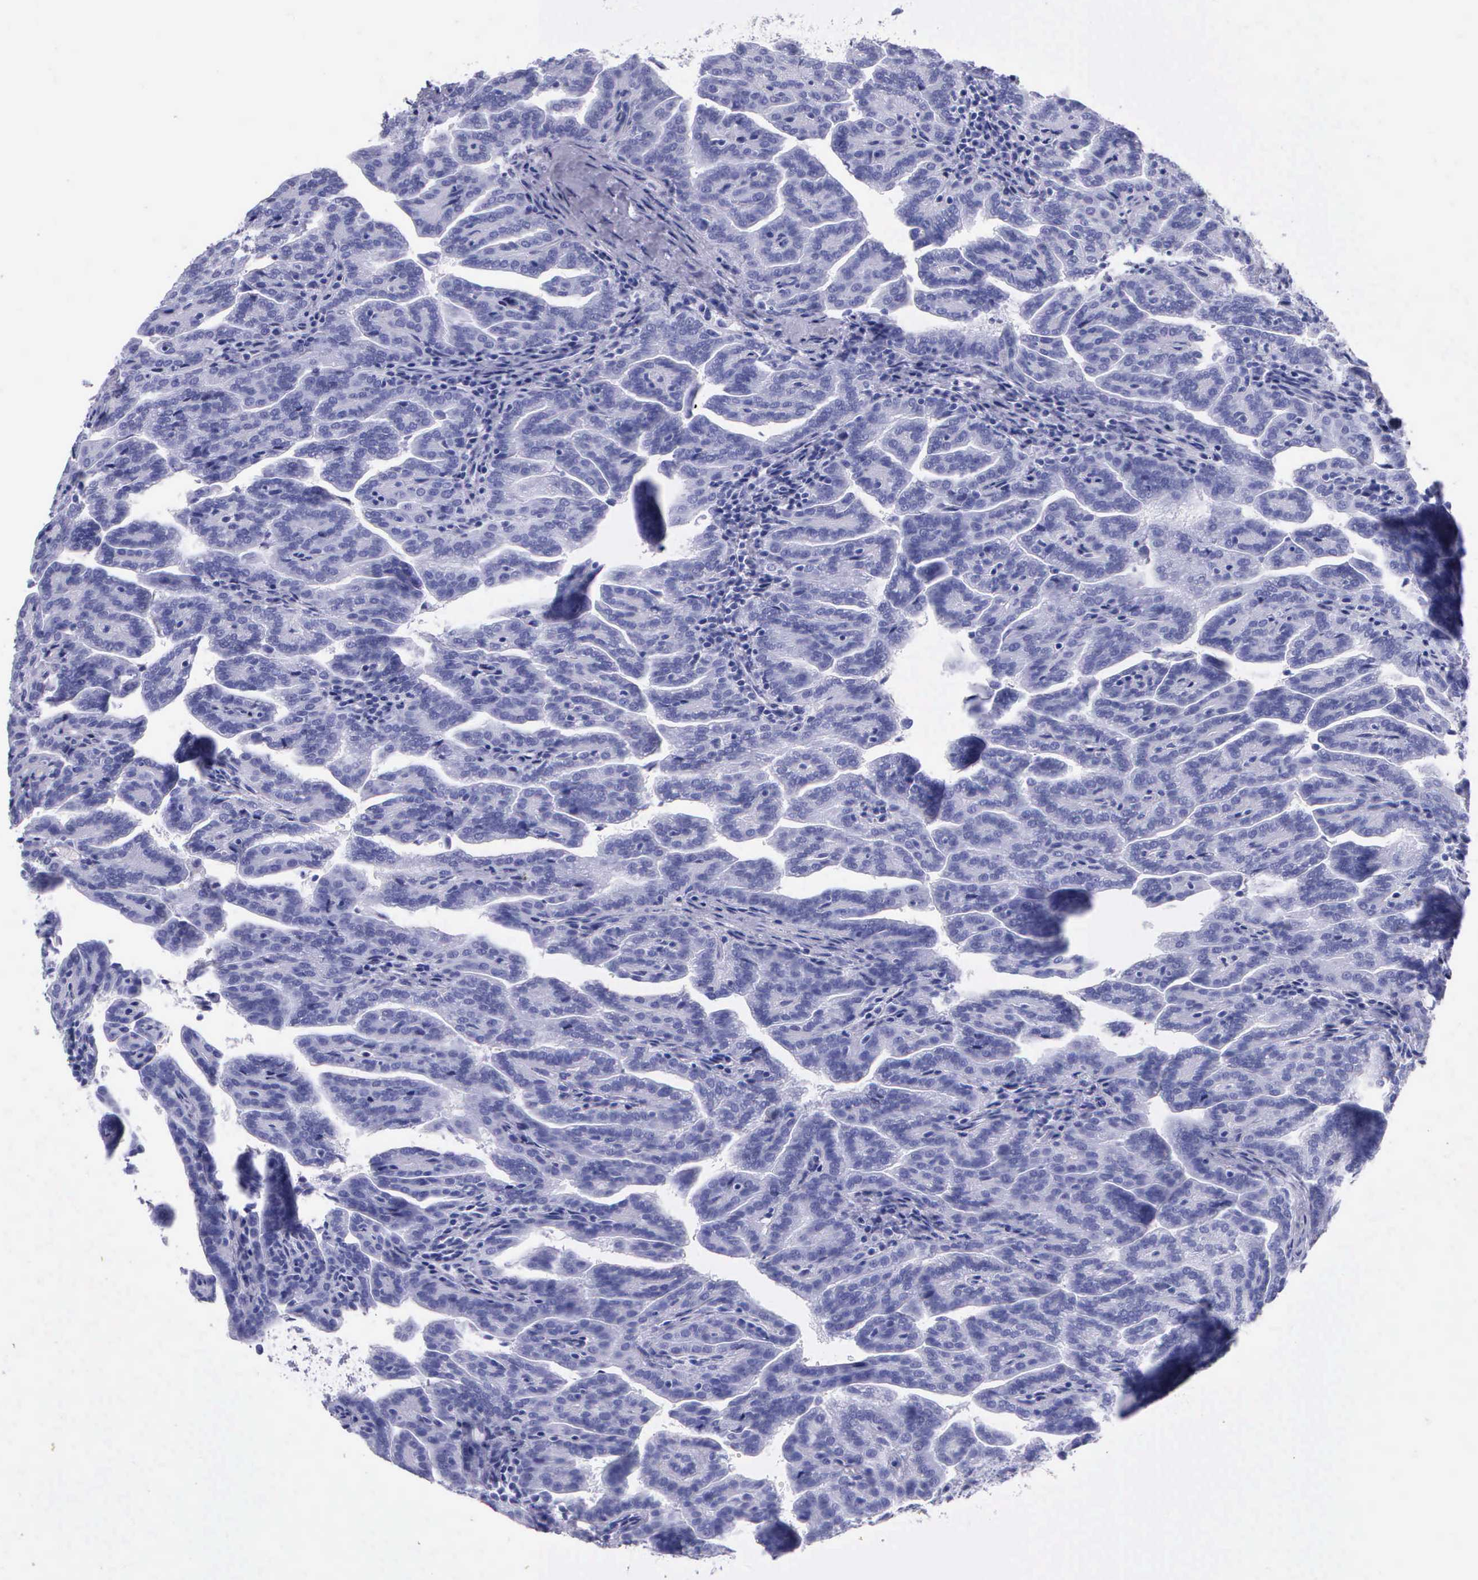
{"staining": {"intensity": "negative", "quantity": "none", "location": "none"}, "tissue": "renal cancer", "cell_type": "Tumor cells", "image_type": "cancer", "snomed": [{"axis": "morphology", "description": "Adenocarcinoma, NOS"}, {"axis": "topography", "description": "Kidney"}], "caption": "Immunohistochemical staining of human renal cancer demonstrates no significant staining in tumor cells.", "gene": "KLK3", "patient": {"sex": "male", "age": 61}}